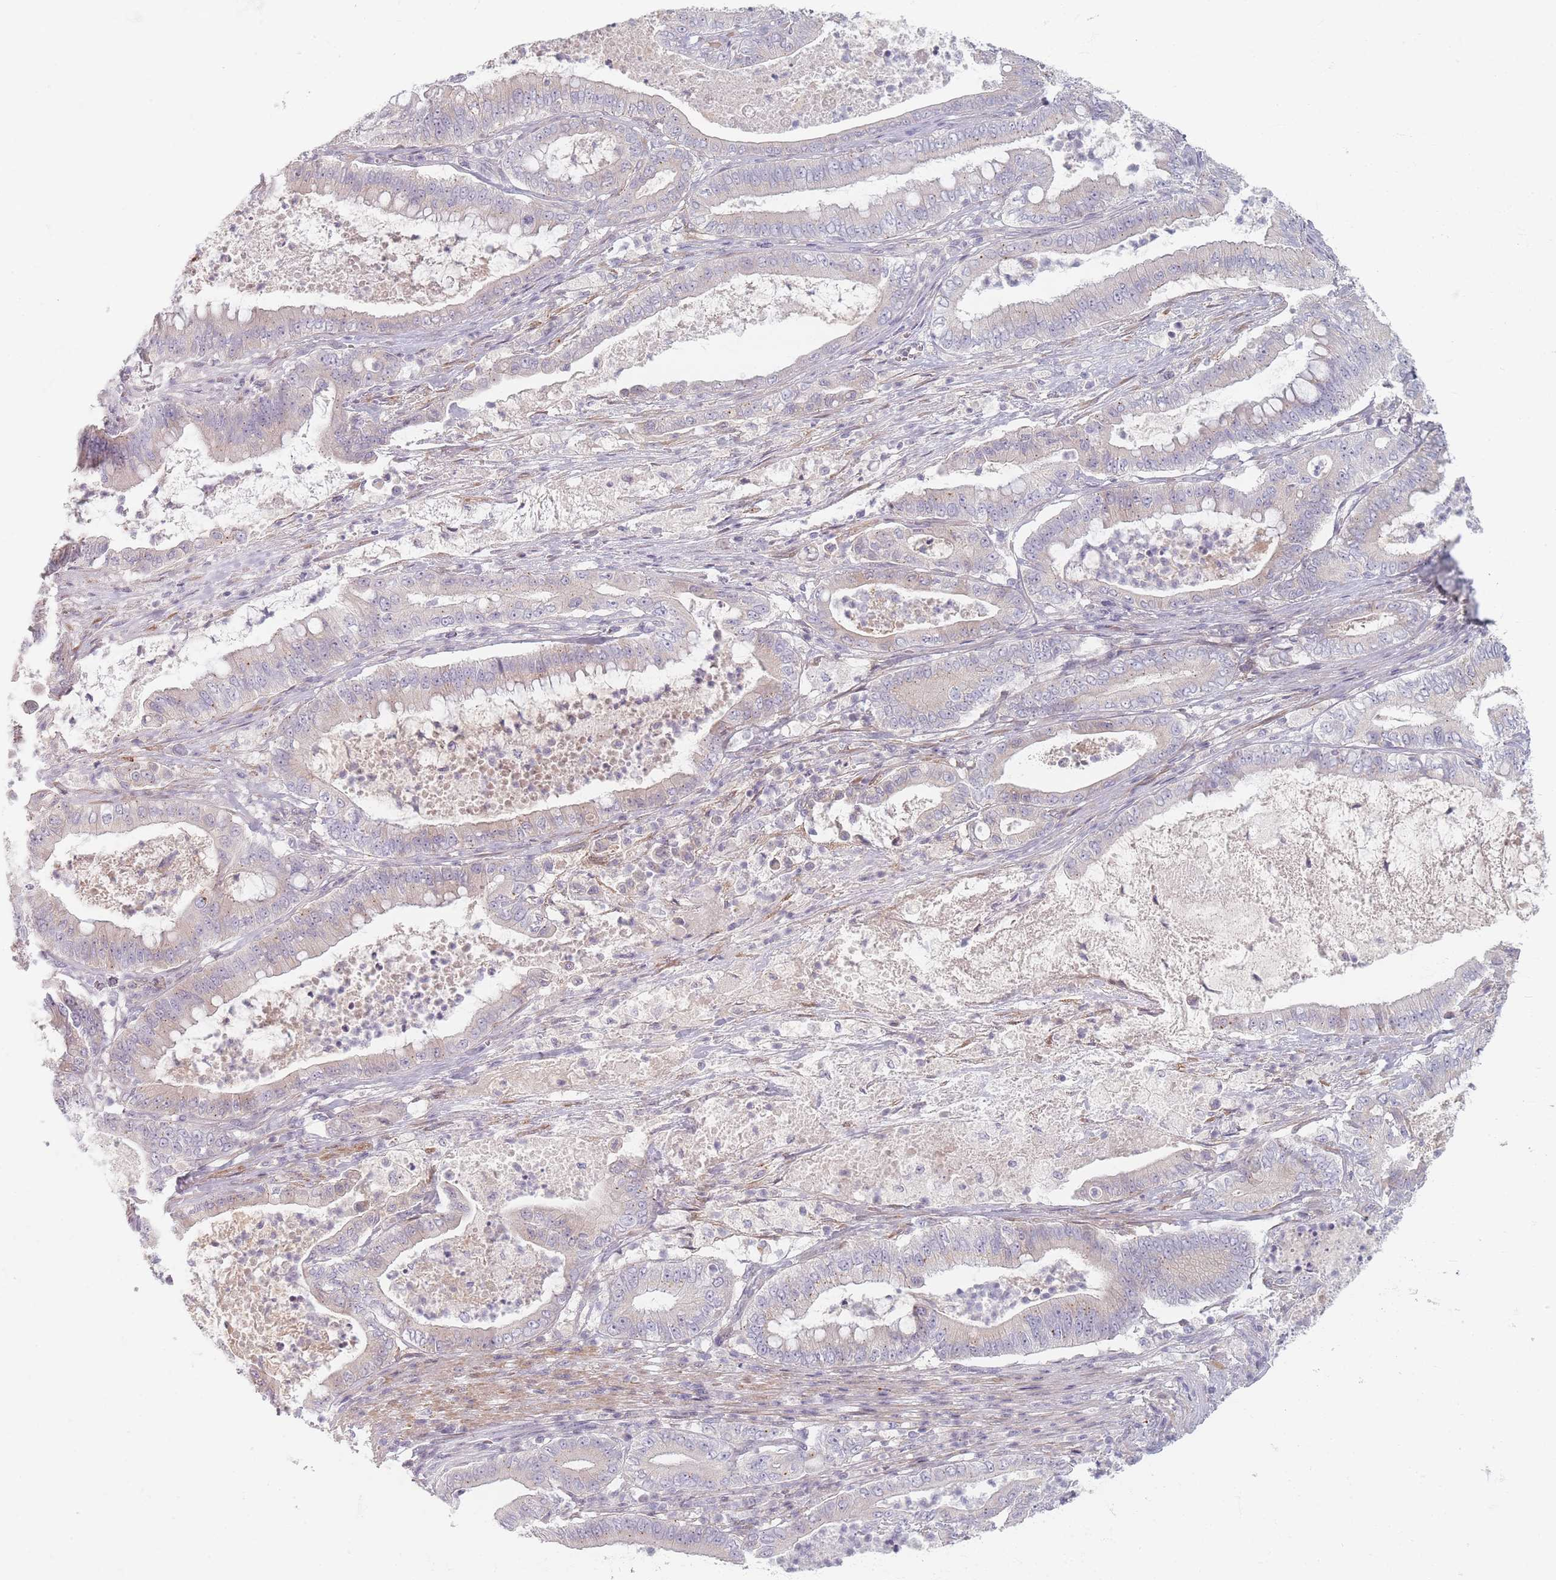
{"staining": {"intensity": "negative", "quantity": "none", "location": "none"}, "tissue": "pancreatic cancer", "cell_type": "Tumor cells", "image_type": "cancer", "snomed": [{"axis": "morphology", "description": "Adenocarcinoma, NOS"}, {"axis": "topography", "description": "Pancreas"}], "caption": "Immunohistochemical staining of human pancreatic cancer displays no significant expression in tumor cells.", "gene": "TMOD1", "patient": {"sex": "male", "age": 71}}